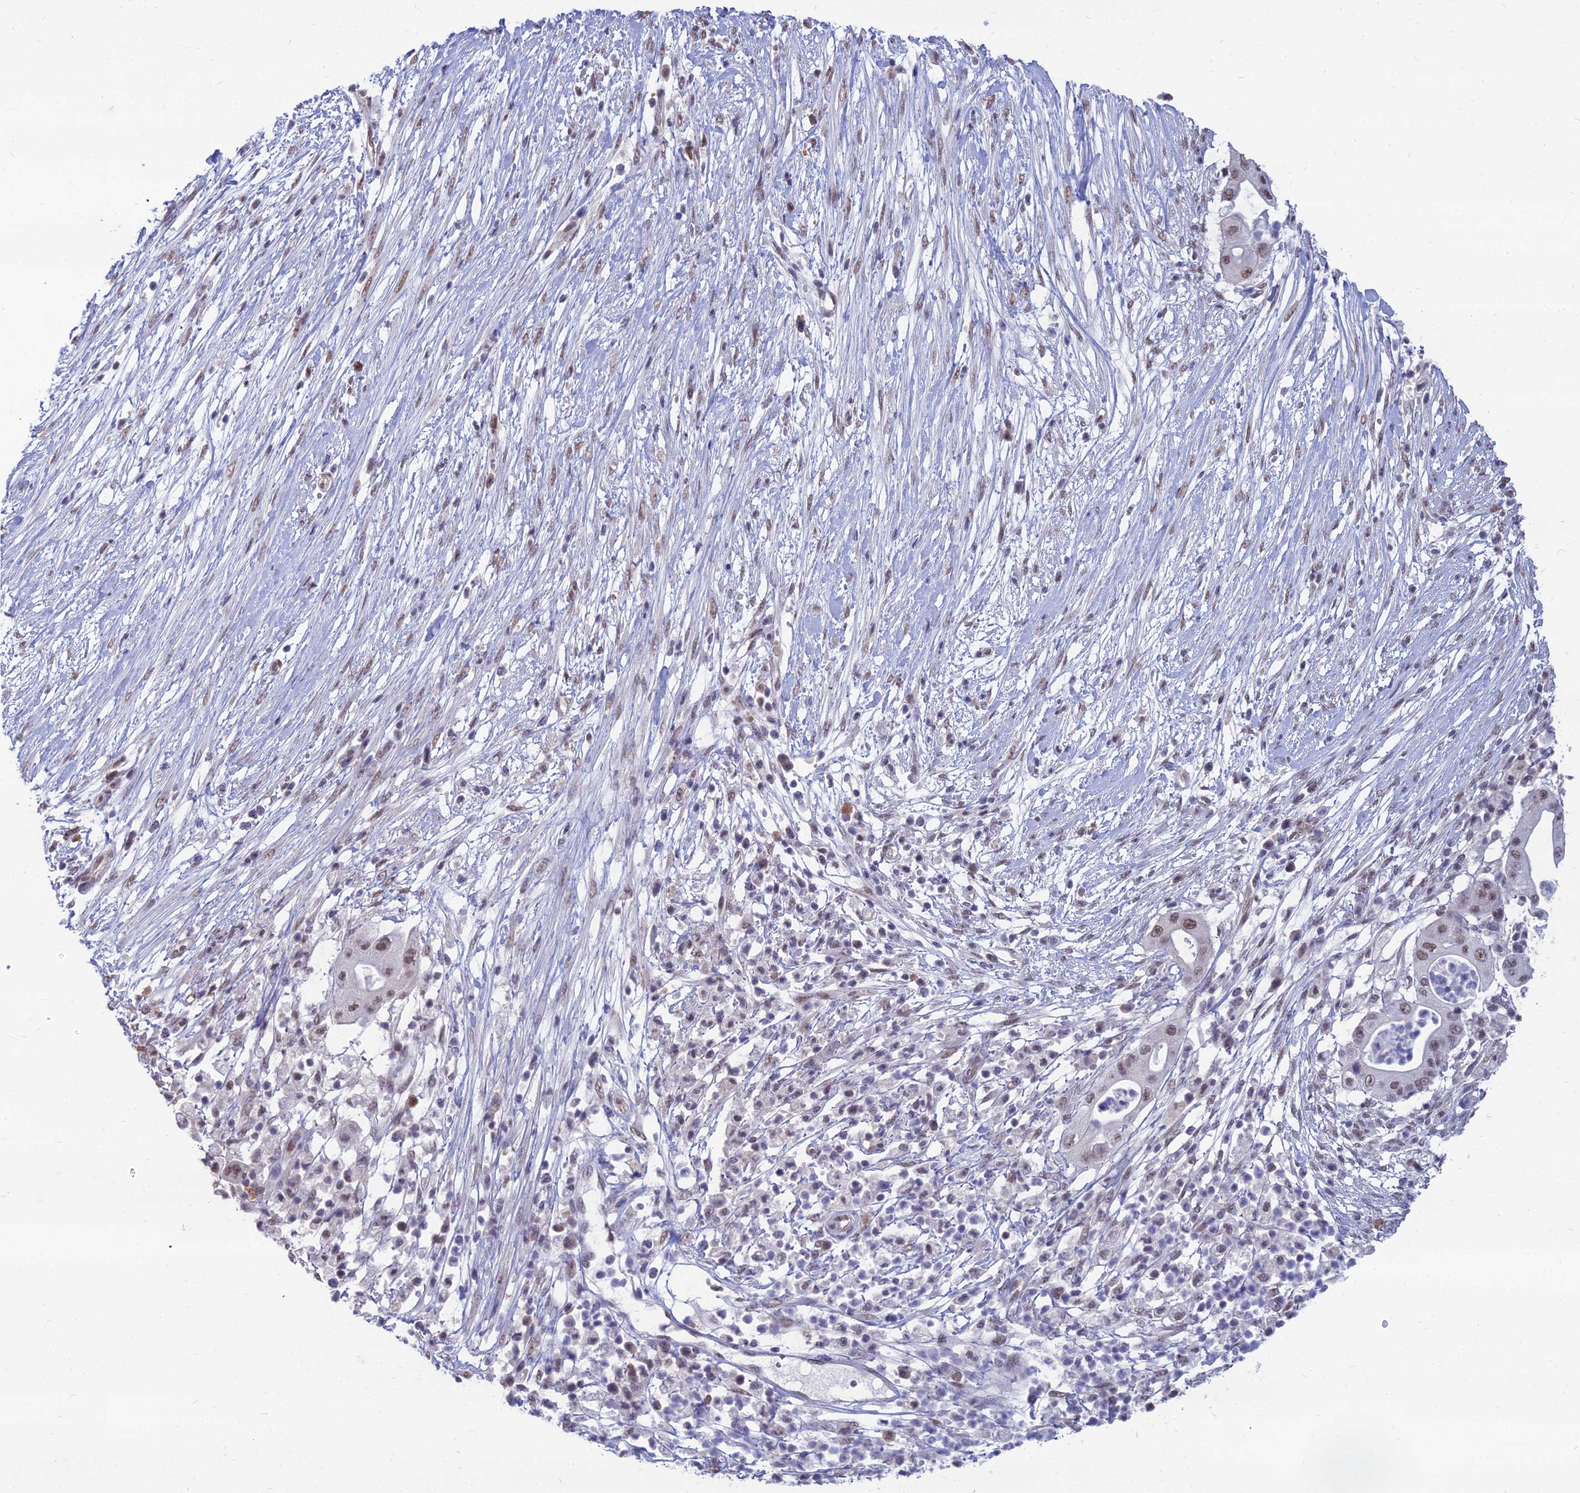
{"staining": {"intensity": "moderate", "quantity": "25%-75%", "location": "nuclear"}, "tissue": "pancreatic cancer", "cell_type": "Tumor cells", "image_type": "cancer", "snomed": [{"axis": "morphology", "description": "Adenocarcinoma, NOS"}, {"axis": "topography", "description": "Pancreas"}], "caption": "Brown immunohistochemical staining in pancreatic adenocarcinoma shows moderate nuclear expression in about 25%-75% of tumor cells.", "gene": "SRSF7", "patient": {"sex": "male", "age": 68}}